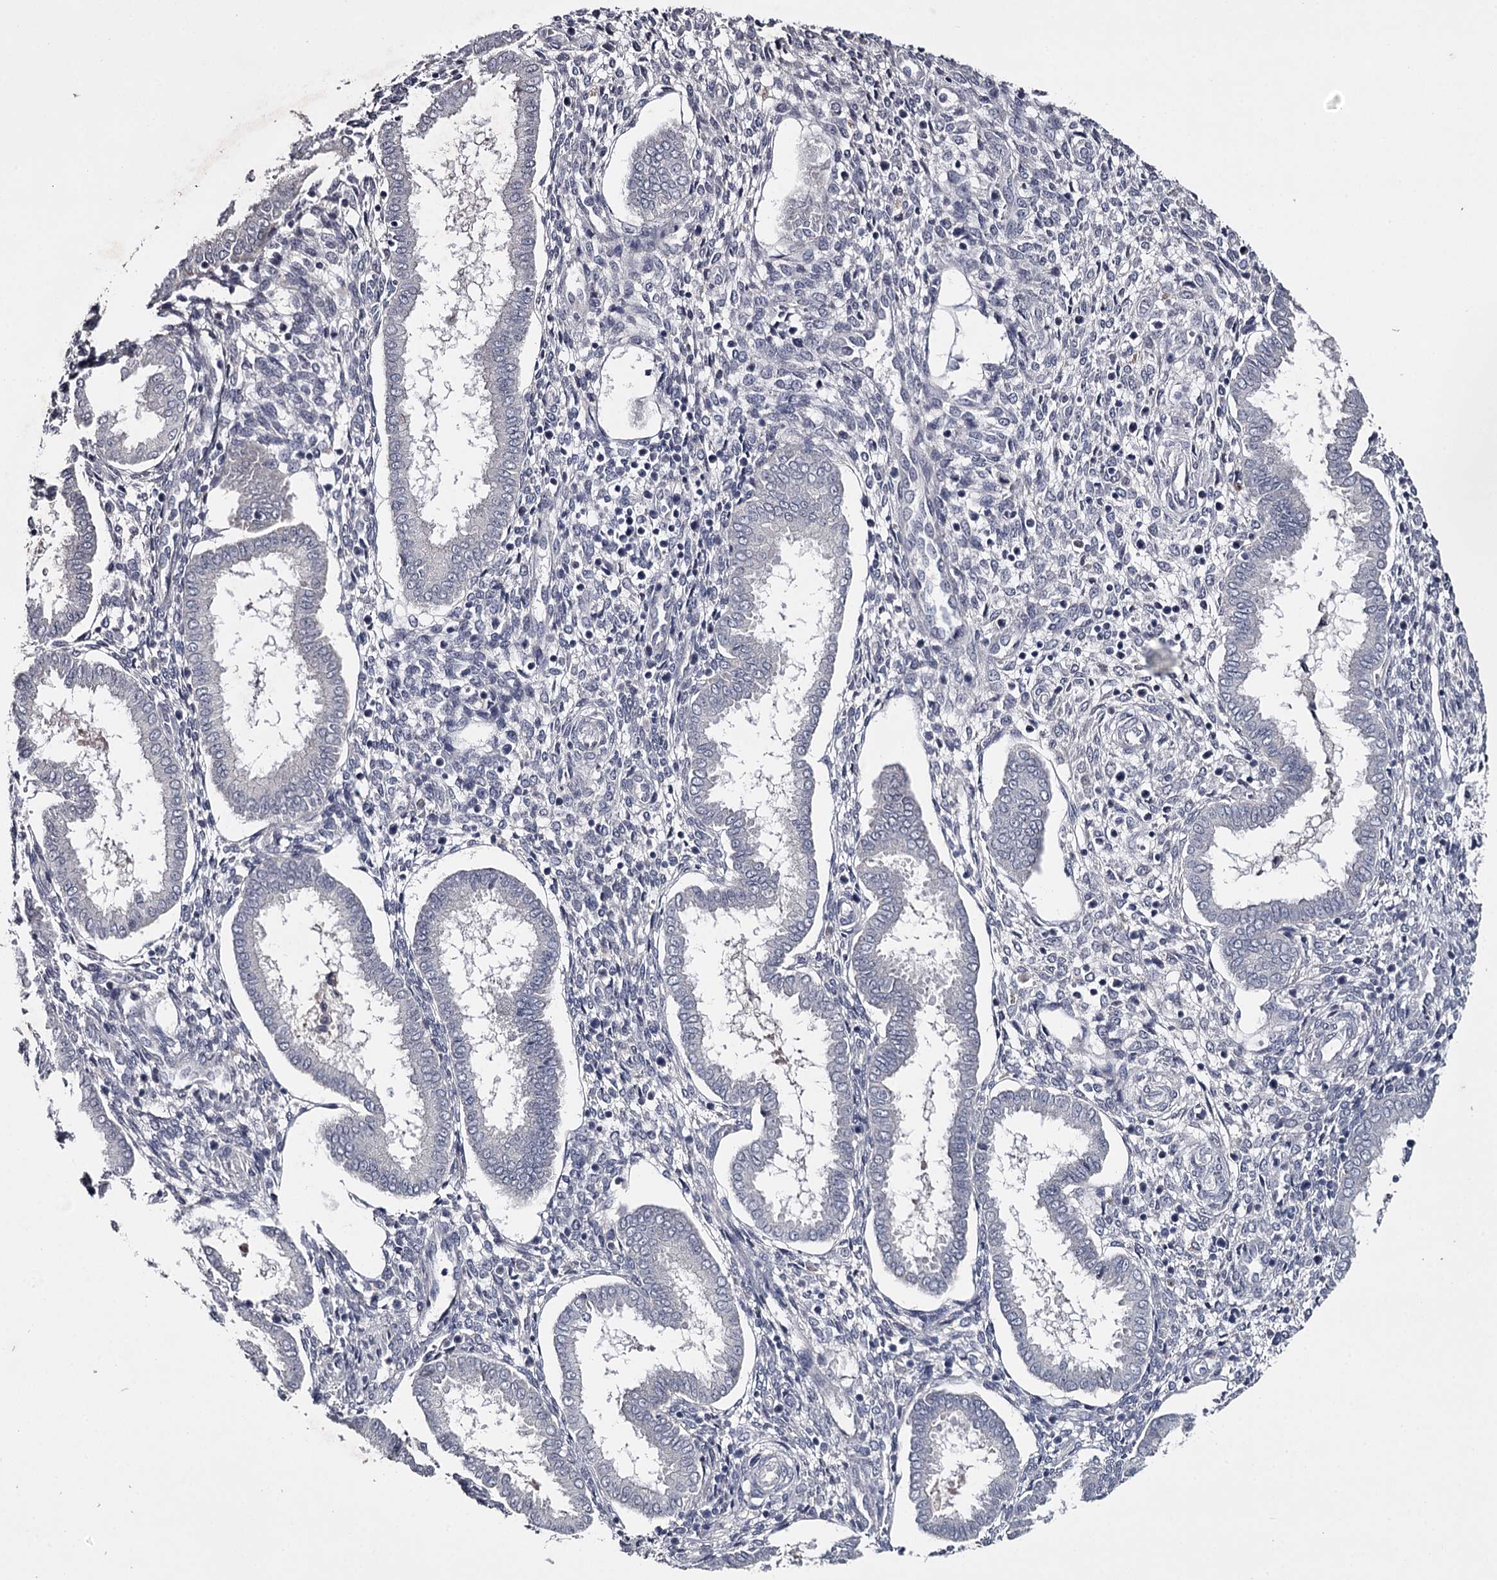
{"staining": {"intensity": "negative", "quantity": "none", "location": "none"}, "tissue": "endometrium", "cell_type": "Cells in endometrial stroma", "image_type": "normal", "snomed": [{"axis": "morphology", "description": "Normal tissue, NOS"}, {"axis": "topography", "description": "Endometrium"}], "caption": "Immunohistochemical staining of benign endometrium displays no significant staining in cells in endometrial stroma.", "gene": "FDXACB1", "patient": {"sex": "female", "age": 24}}